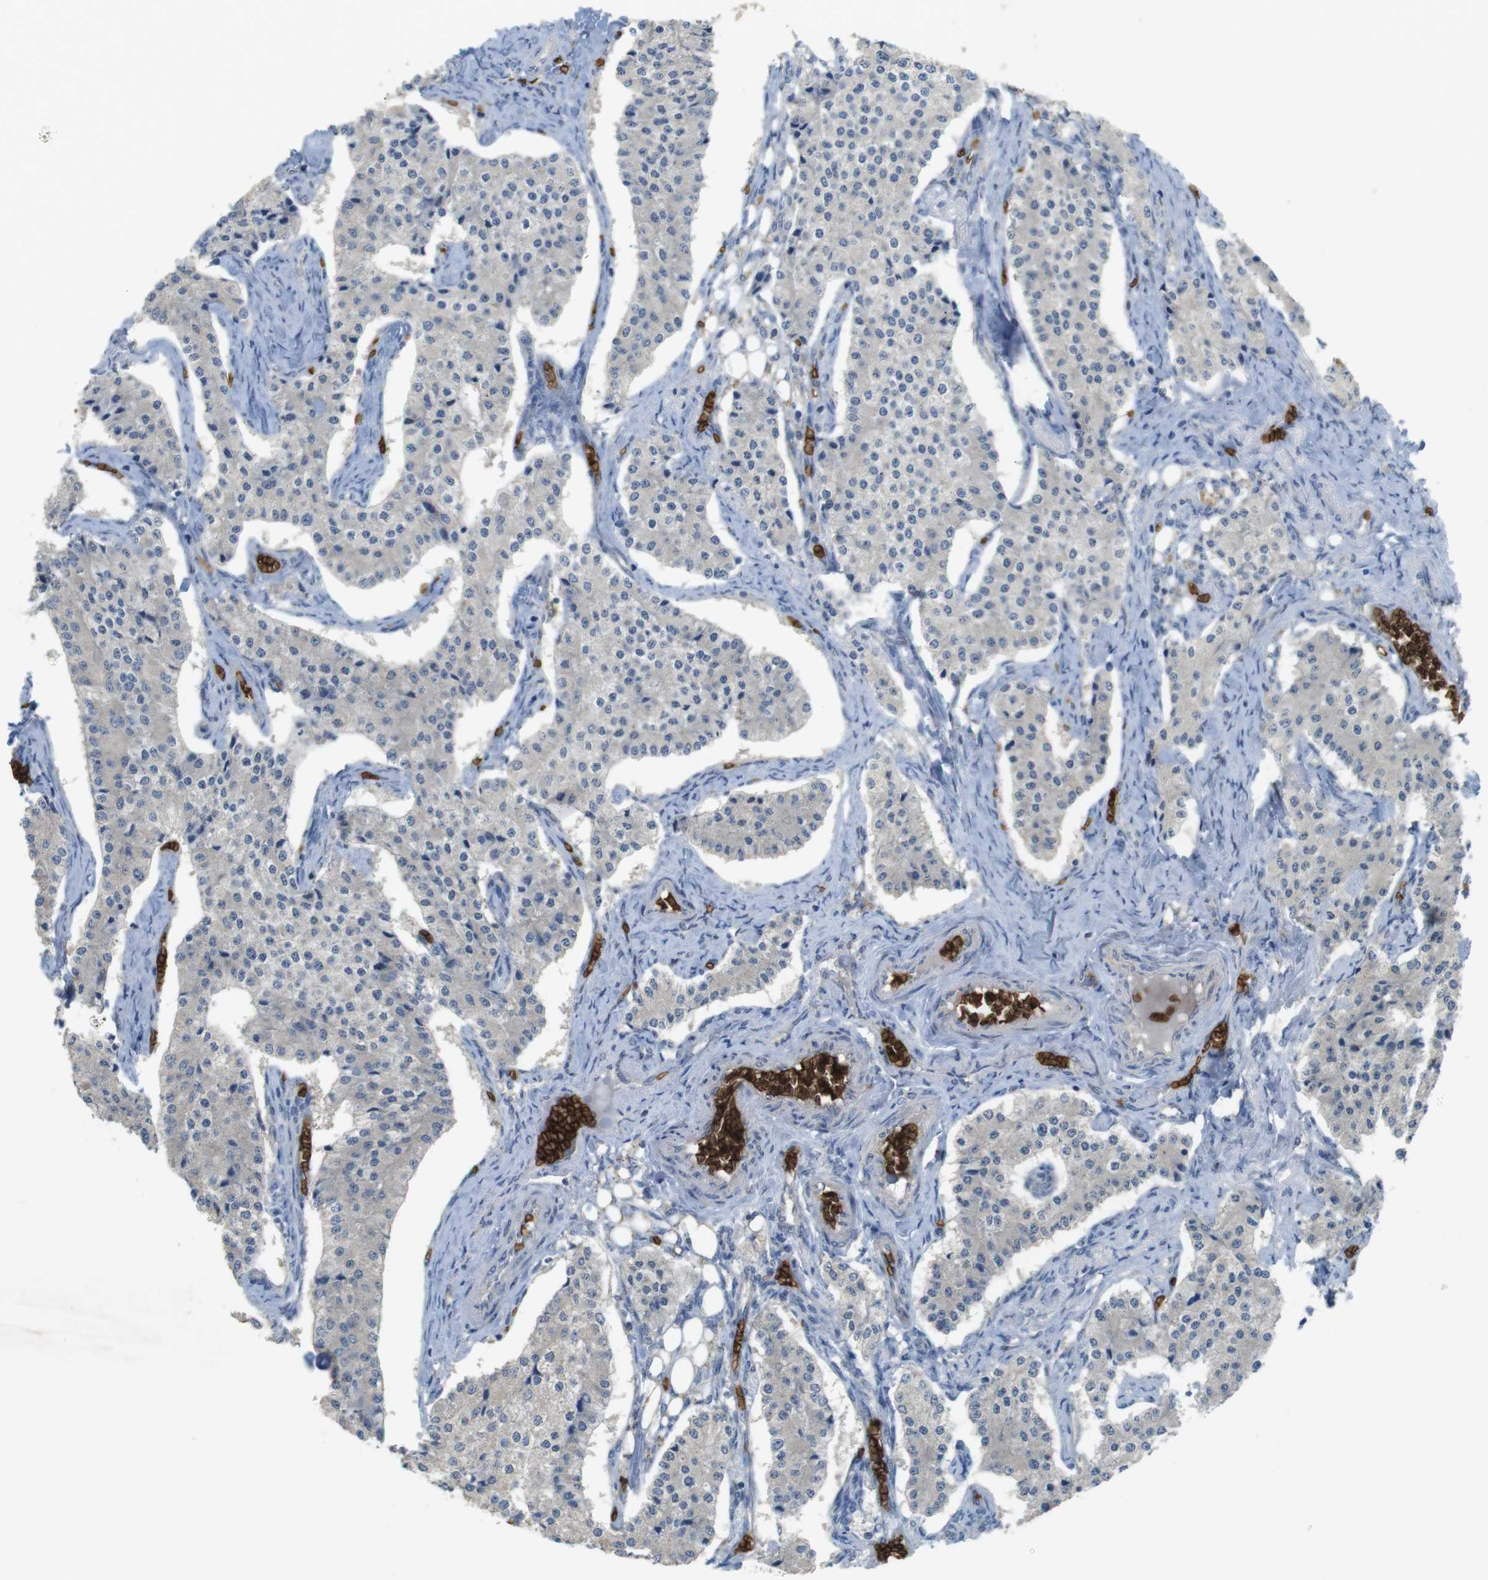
{"staining": {"intensity": "negative", "quantity": "none", "location": "none"}, "tissue": "carcinoid", "cell_type": "Tumor cells", "image_type": "cancer", "snomed": [{"axis": "morphology", "description": "Carcinoid, malignant, NOS"}, {"axis": "topography", "description": "Colon"}], "caption": "DAB (3,3'-diaminobenzidine) immunohistochemical staining of carcinoid displays no significant staining in tumor cells.", "gene": "GYPA", "patient": {"sex": "female", "age": 52}}